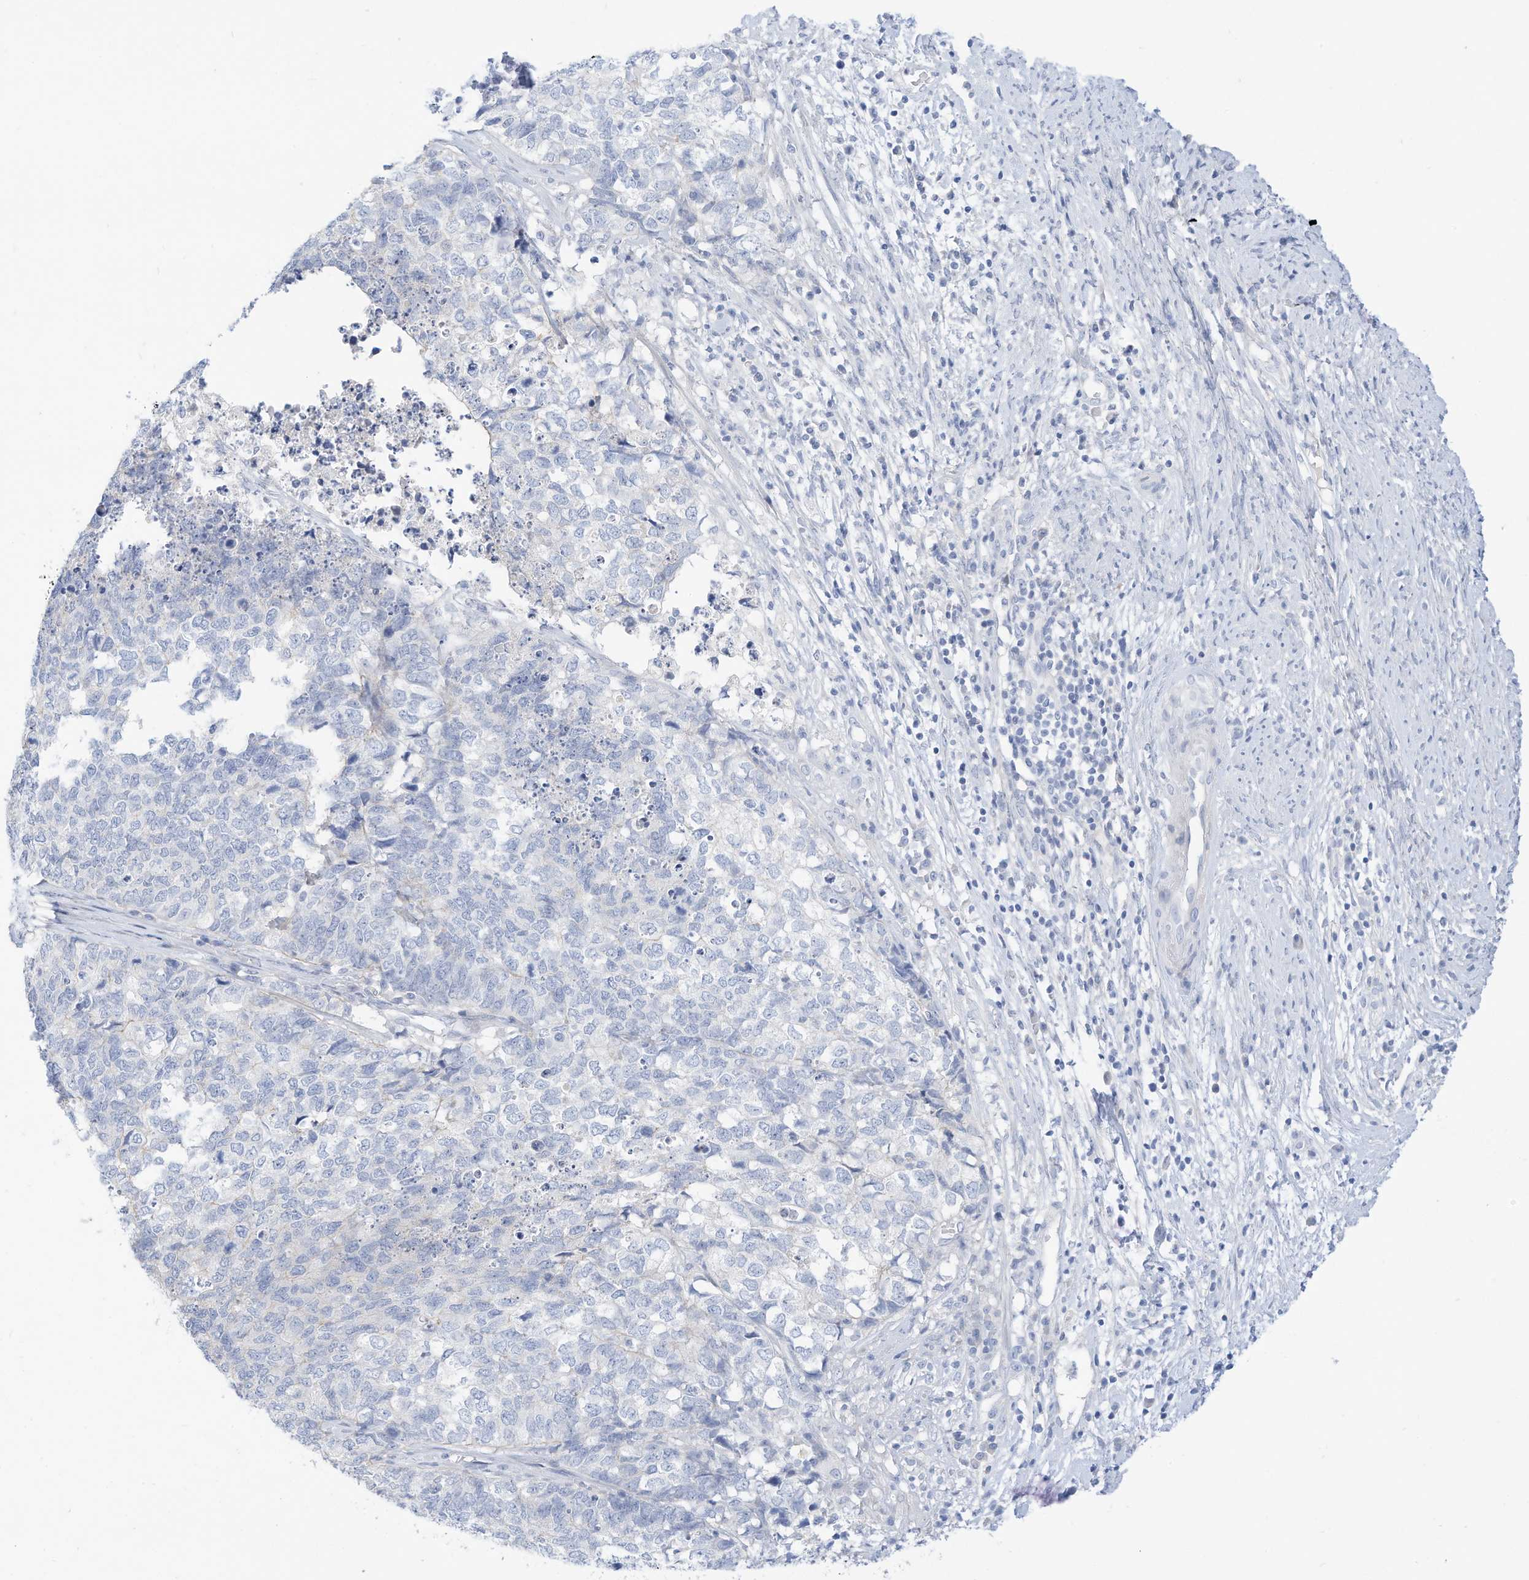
{"staining": {"intensity": "negative", "quantity": "none", "location": "none"}, "tissue": "cervical cancer", "cell_type": "Tumor cells", "image_type": "cancer", "snomed": [{"axis": "morphology", "description": "Squamous cell carcinoma, NOS"}, {"axis": "topography", "description": "Cervix"}], "caption": "The histopathology image shows no significant expression in tumor cells of cervical cancer. (DAB (3,3'-diaminobenzidine) immunohistochemistry (IHC) with hematoxylin counter stain).", "gene": "SPOCD1", "patient": {"sex": "female", "age": 63}}